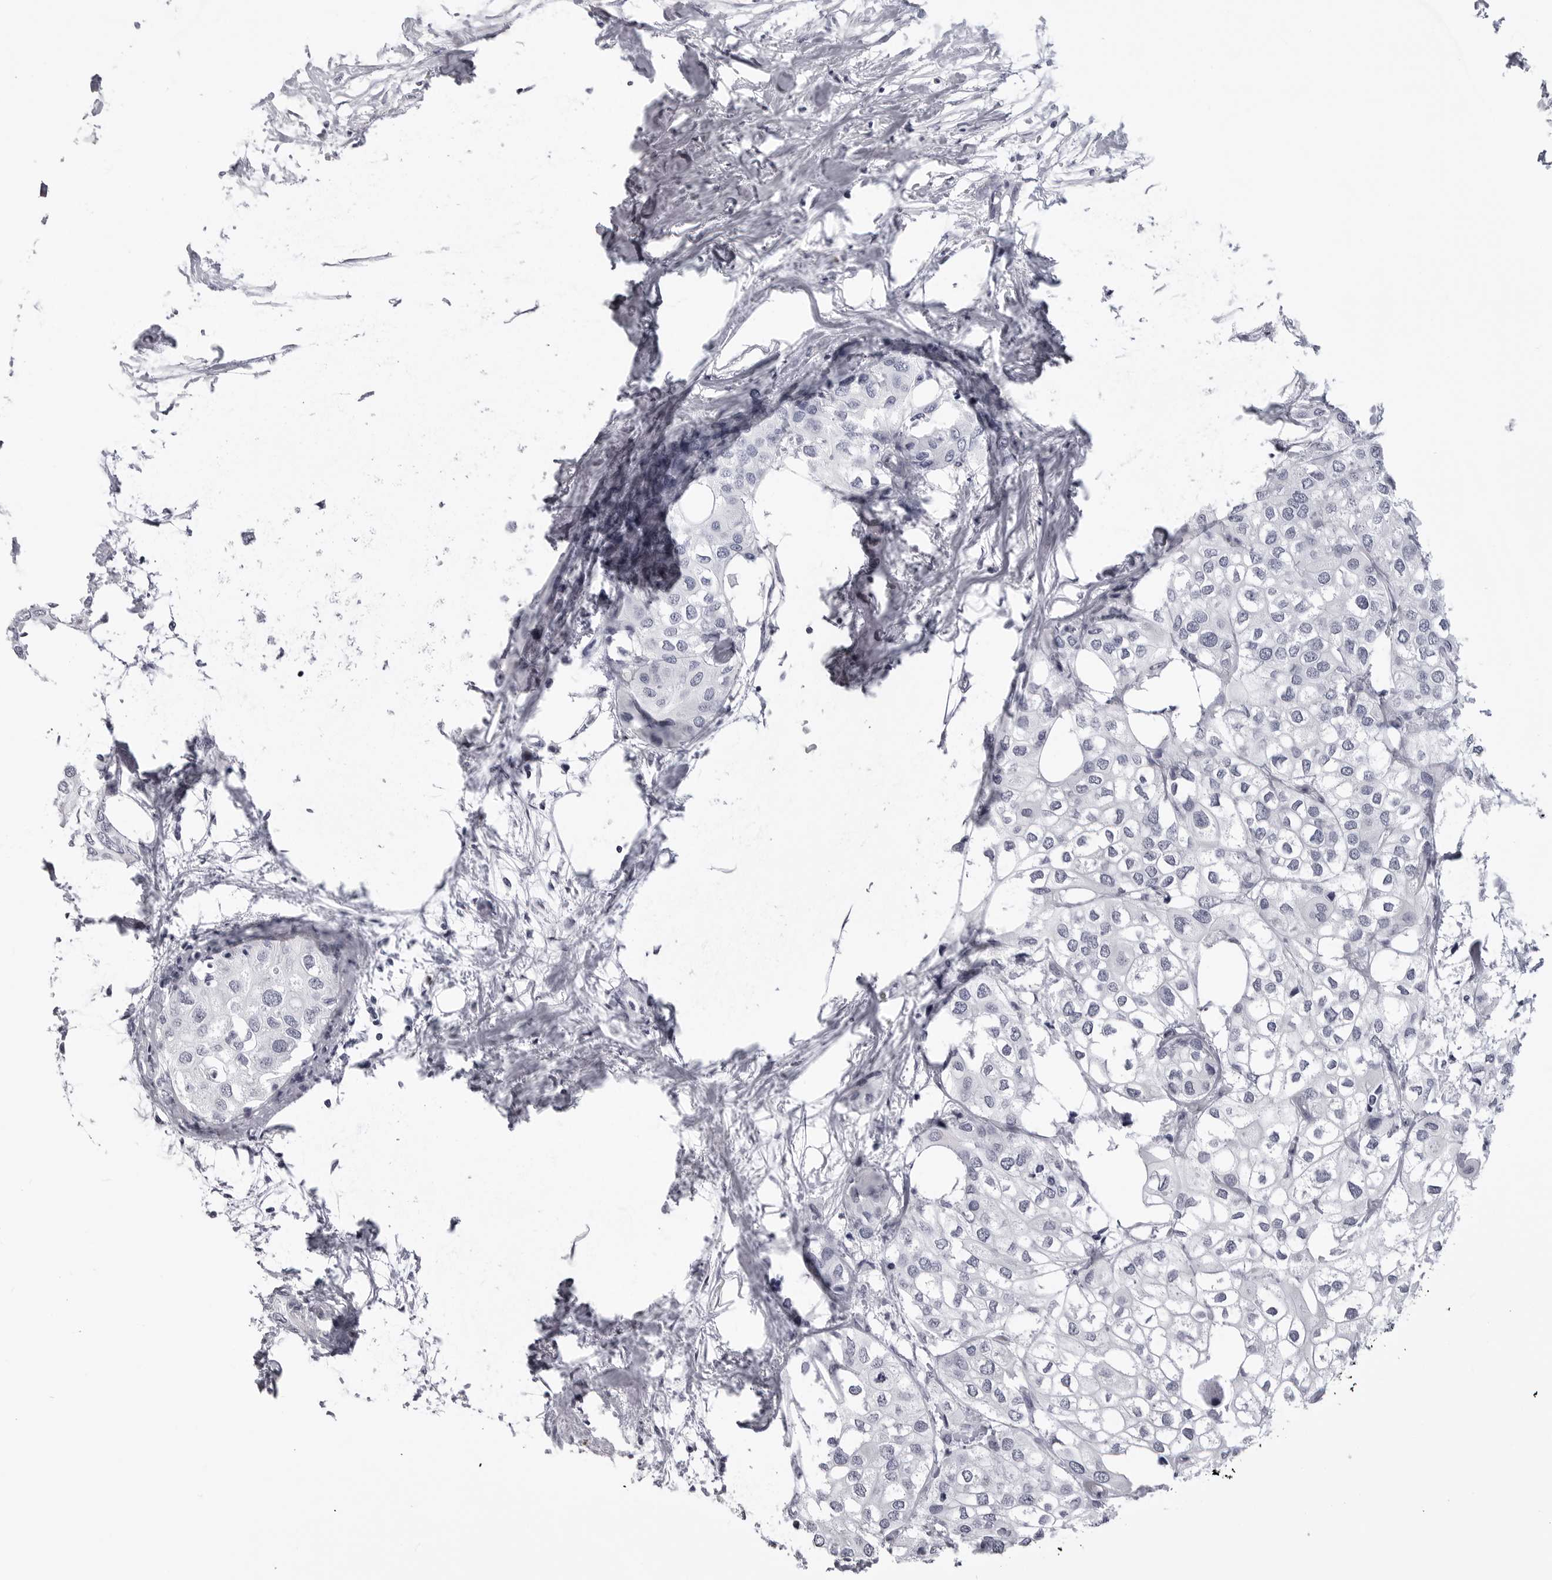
{"staining": {"intensity": "negative", "quantity": "none", "location": "none"}, "tissue": "urothelial cancer", "cell_type": "Tumor cells", "image_type": "cancer", "snomed": [{"axis": "morphology", "description": "Urothelial carcinoma, High grade"}, {"axis": "topography", "description": "Urinary bladder"}], "caption": "This is an immunohistochemistry (IHC) histopathology image of urothelial cancer. There is no positivity in tumor cells.", "gene": "LGALS4", "patient": {"sex": "male", "age": 64}}